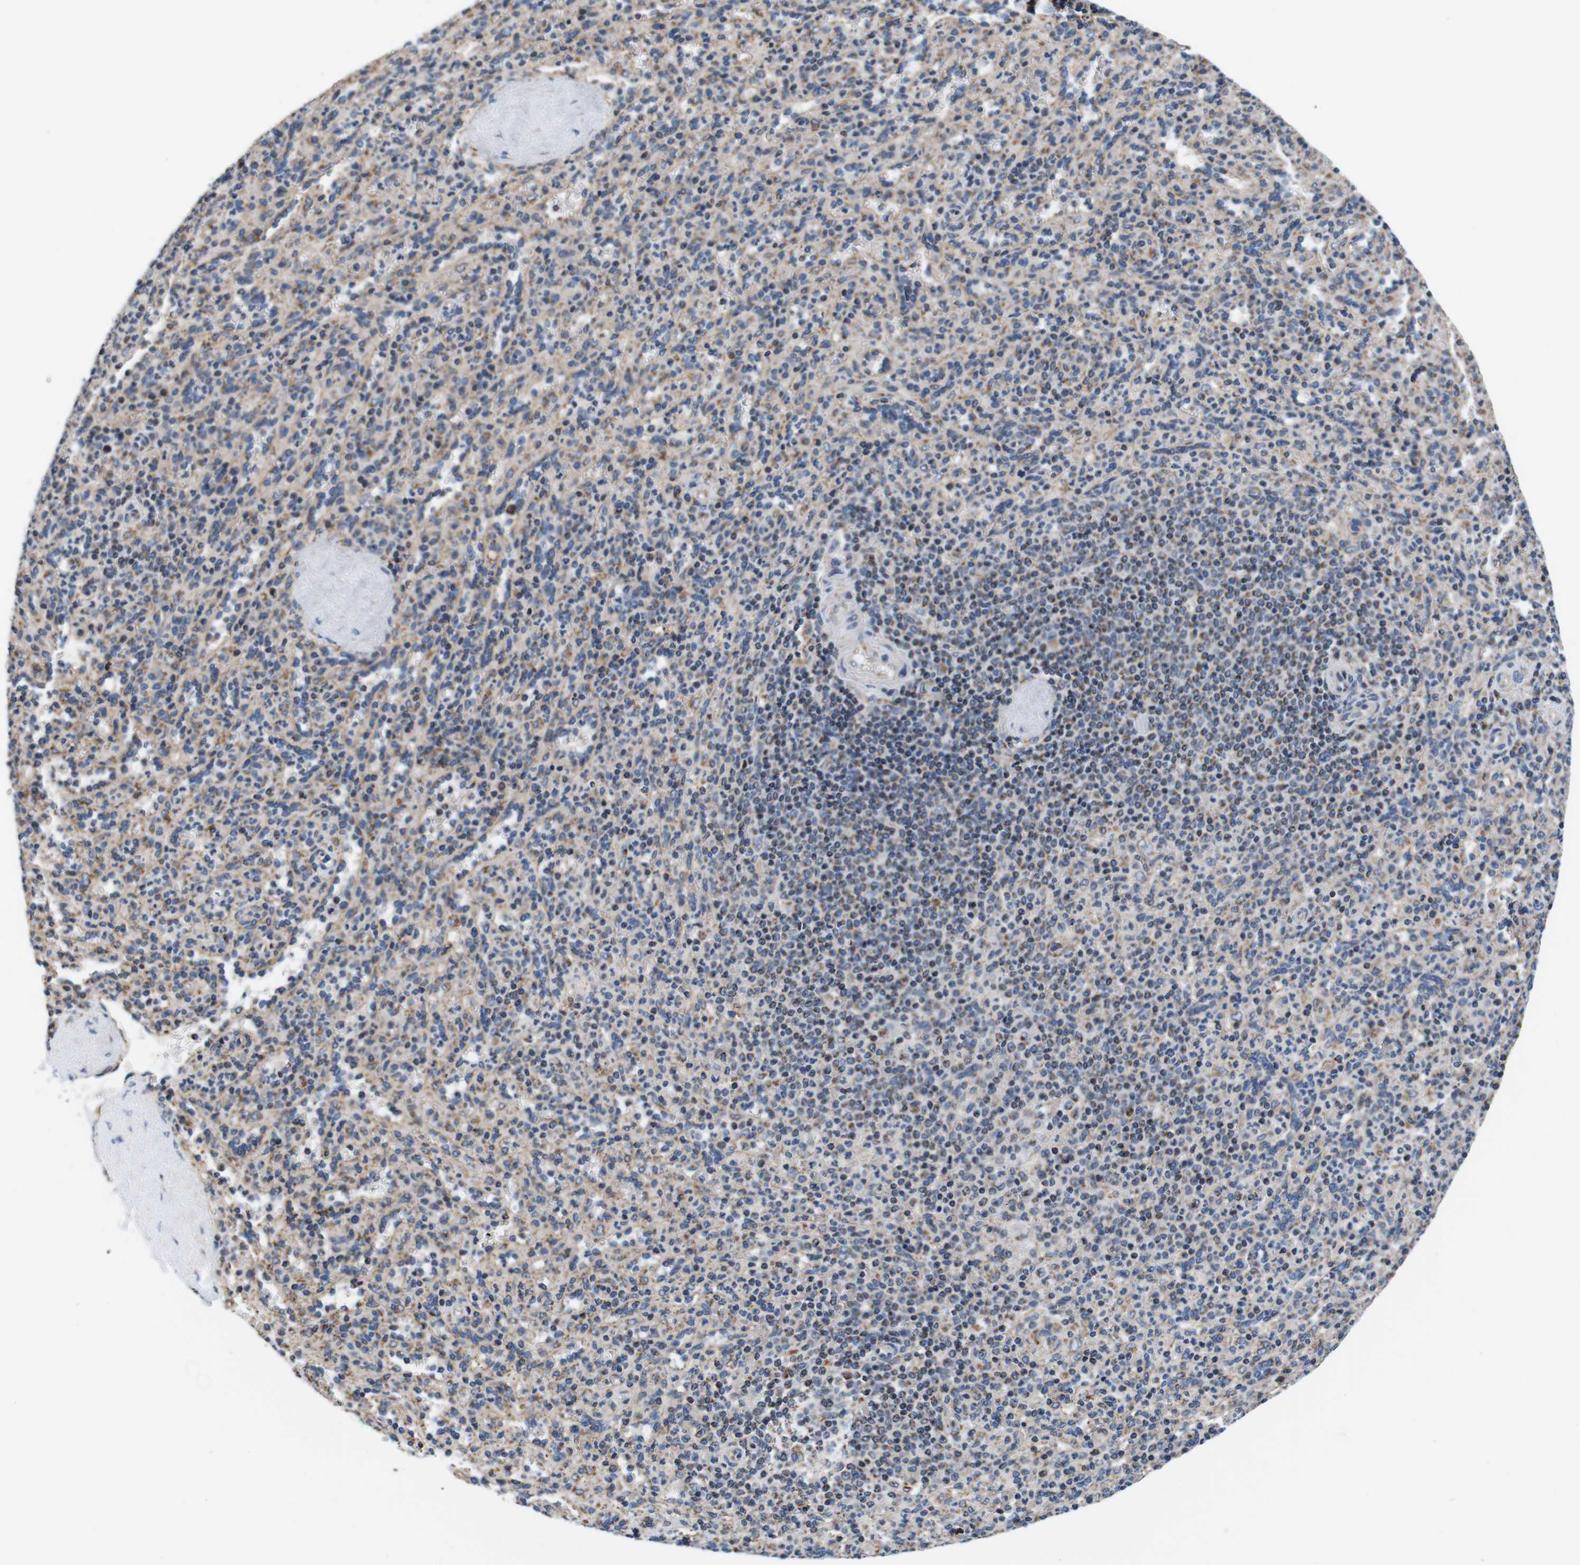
{"staining": {"intensity": "moderate", "quantity": "25%-75%", "location": "cytoplasmic/membranous"}, "tissue": "spleen", "cell_type": "Cells in red pulp", "image_type": "normal", "snomed": [{"axis": "morphology", "description": "Normal tissue, NOS"}, {"axis": "topography", "description": "Spleen"}], "caption": "This histopathology image exhibits IHC staining of unremarkable spleen, with medium moderate cytoplasmic/membranous staining in approximately 25%-75% of cells in red pulp.", "gene": "LRP4", "patient": {"sex": "male", "age": 36}}